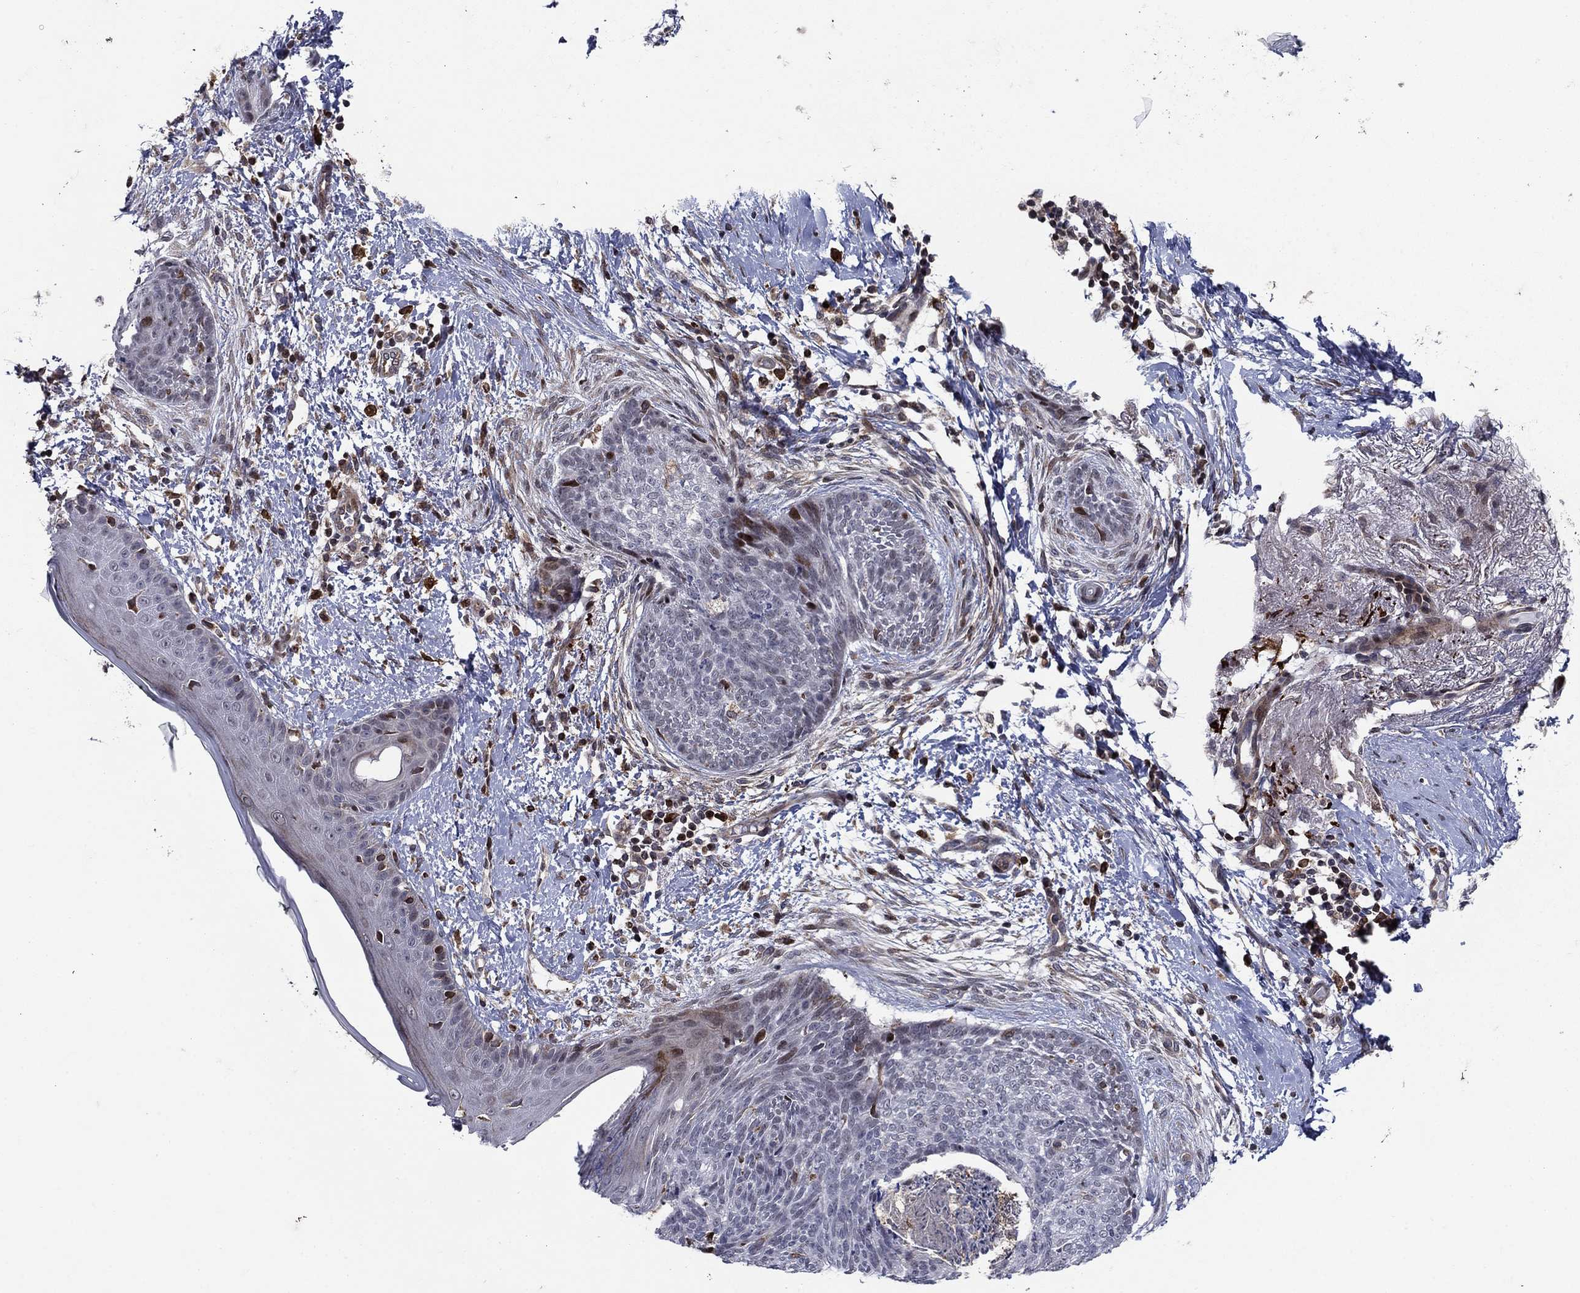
{"staining": {"intensity": "weak", "quantity": "<25%", "location": "cytoplasmic/membranous"}, "tissue": "skin cancer", "cell_type": "Tumor cells", "image_type": "cancer", "snomed": [{"axis": "morphology", "description": "Basal cell carcinoma"}, {"axis": "topography", "description": "Skin"}], "caption": "High power microscopy photomicrograph of an IHC micrograph of skin cancer, revealing no significant expression in tumor cells. The staining is performed using DAB (3,3'-diaminobenzidine) brown chromogen with nuclei counter-stained in using hematoxylin.", "gene": "DHRS7", "patient": {"sex": "female", "age": 65}}